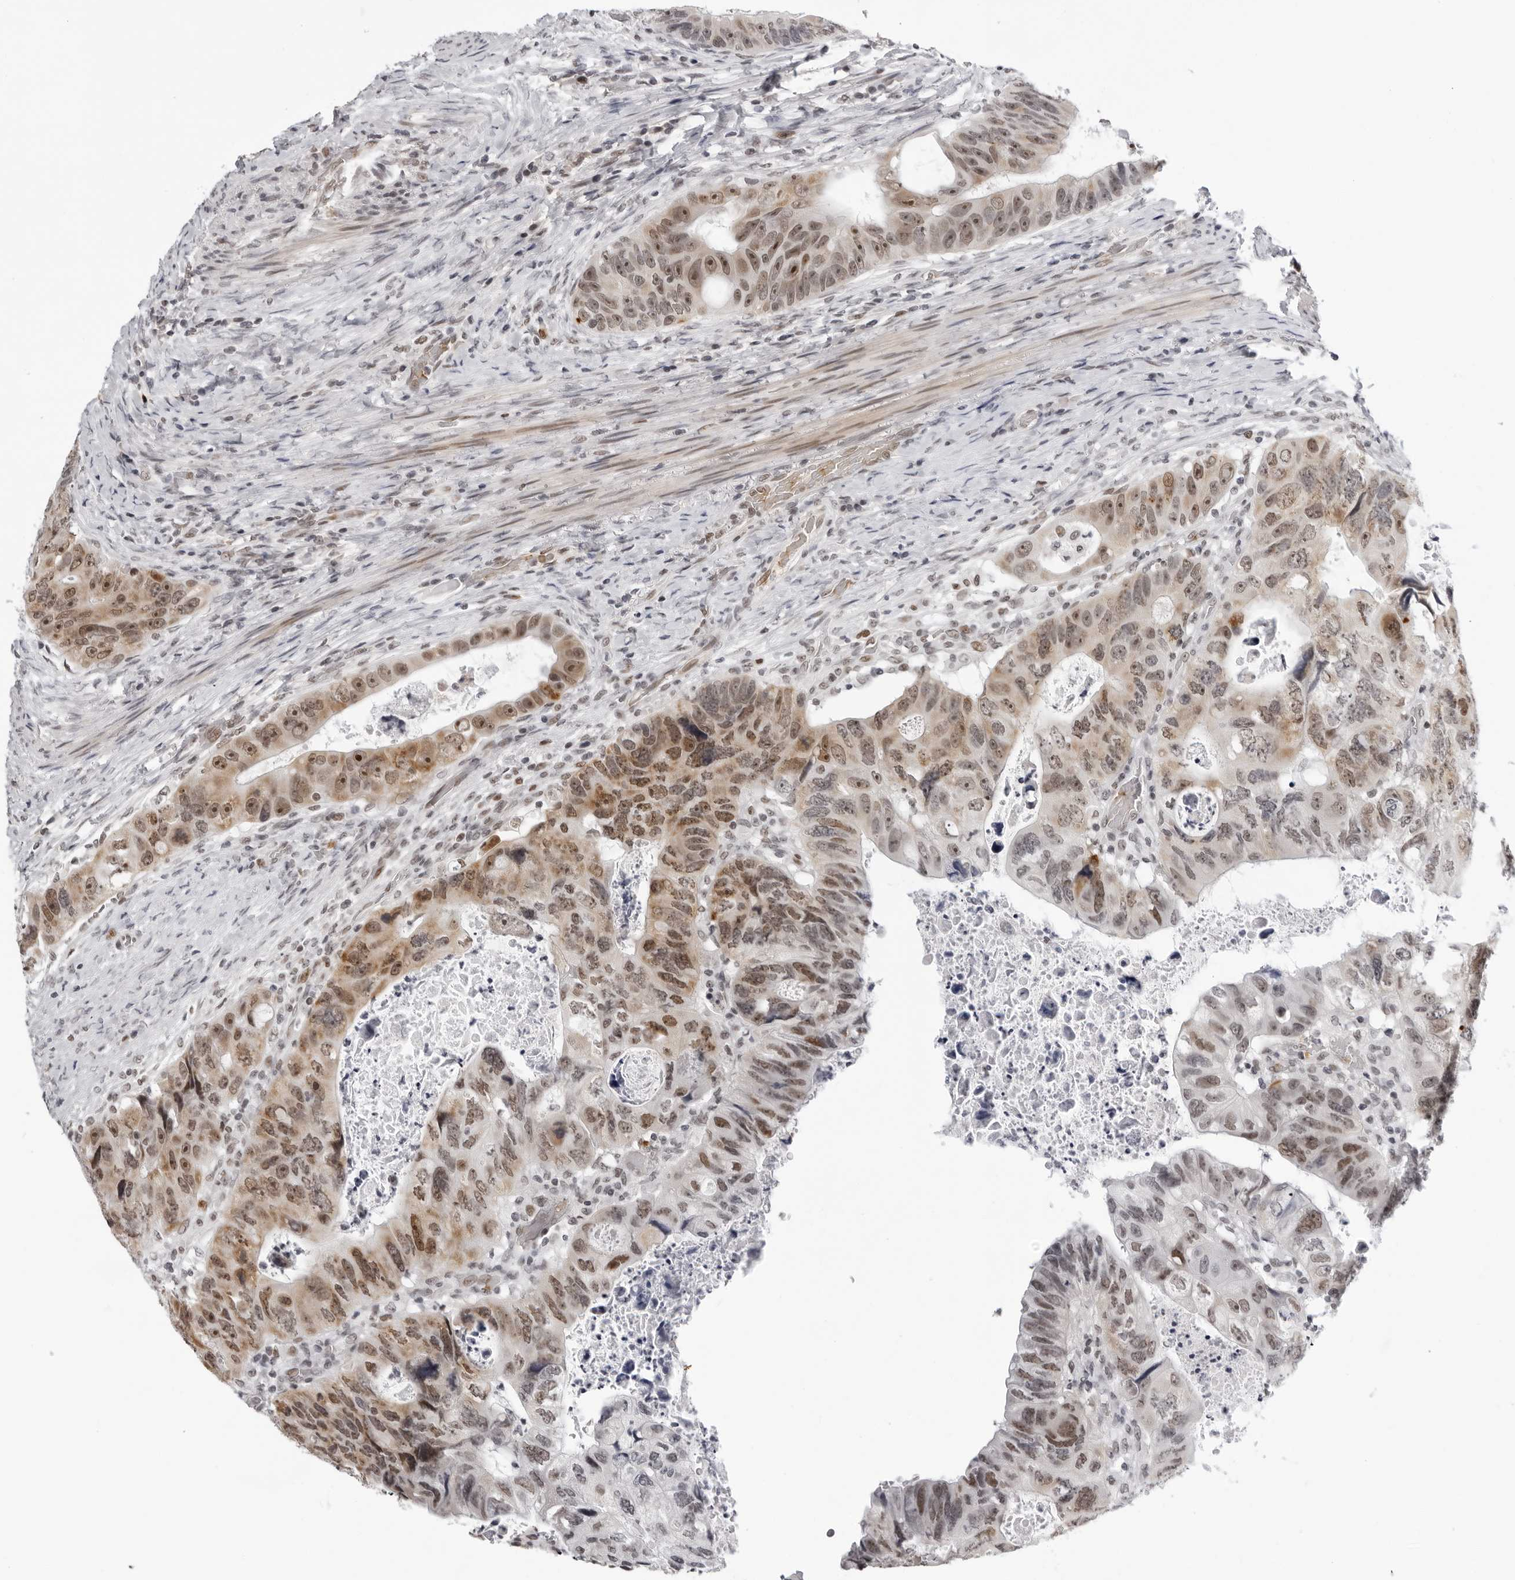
{"staining": {"intensity": "moderate", "quantity": ">75%", "location": "cytoplasmic/membranous,nuclear"}, "tissue": "colorectal cancer", "cell_type": "Tumor cells", "image_type": "cancer", "snomed": [{"axis": "morphology", "description": "Adenocarcinoma, NOS"}, {"axis": "topography", "description": "Rectum"}], "caption": "IHC histopathology image of neoplastic tissue: colorectal adenocarcinoma stained using IHC shows medium levels of moderate protein expression localized specifically in the cytoplasmic/membranous and nuclear of tumor cells, appearing as a cytoplasmic/membranous and nuclear brown color.", "gene": "USP1", "patient": {"sex": "male", "age": 59}}